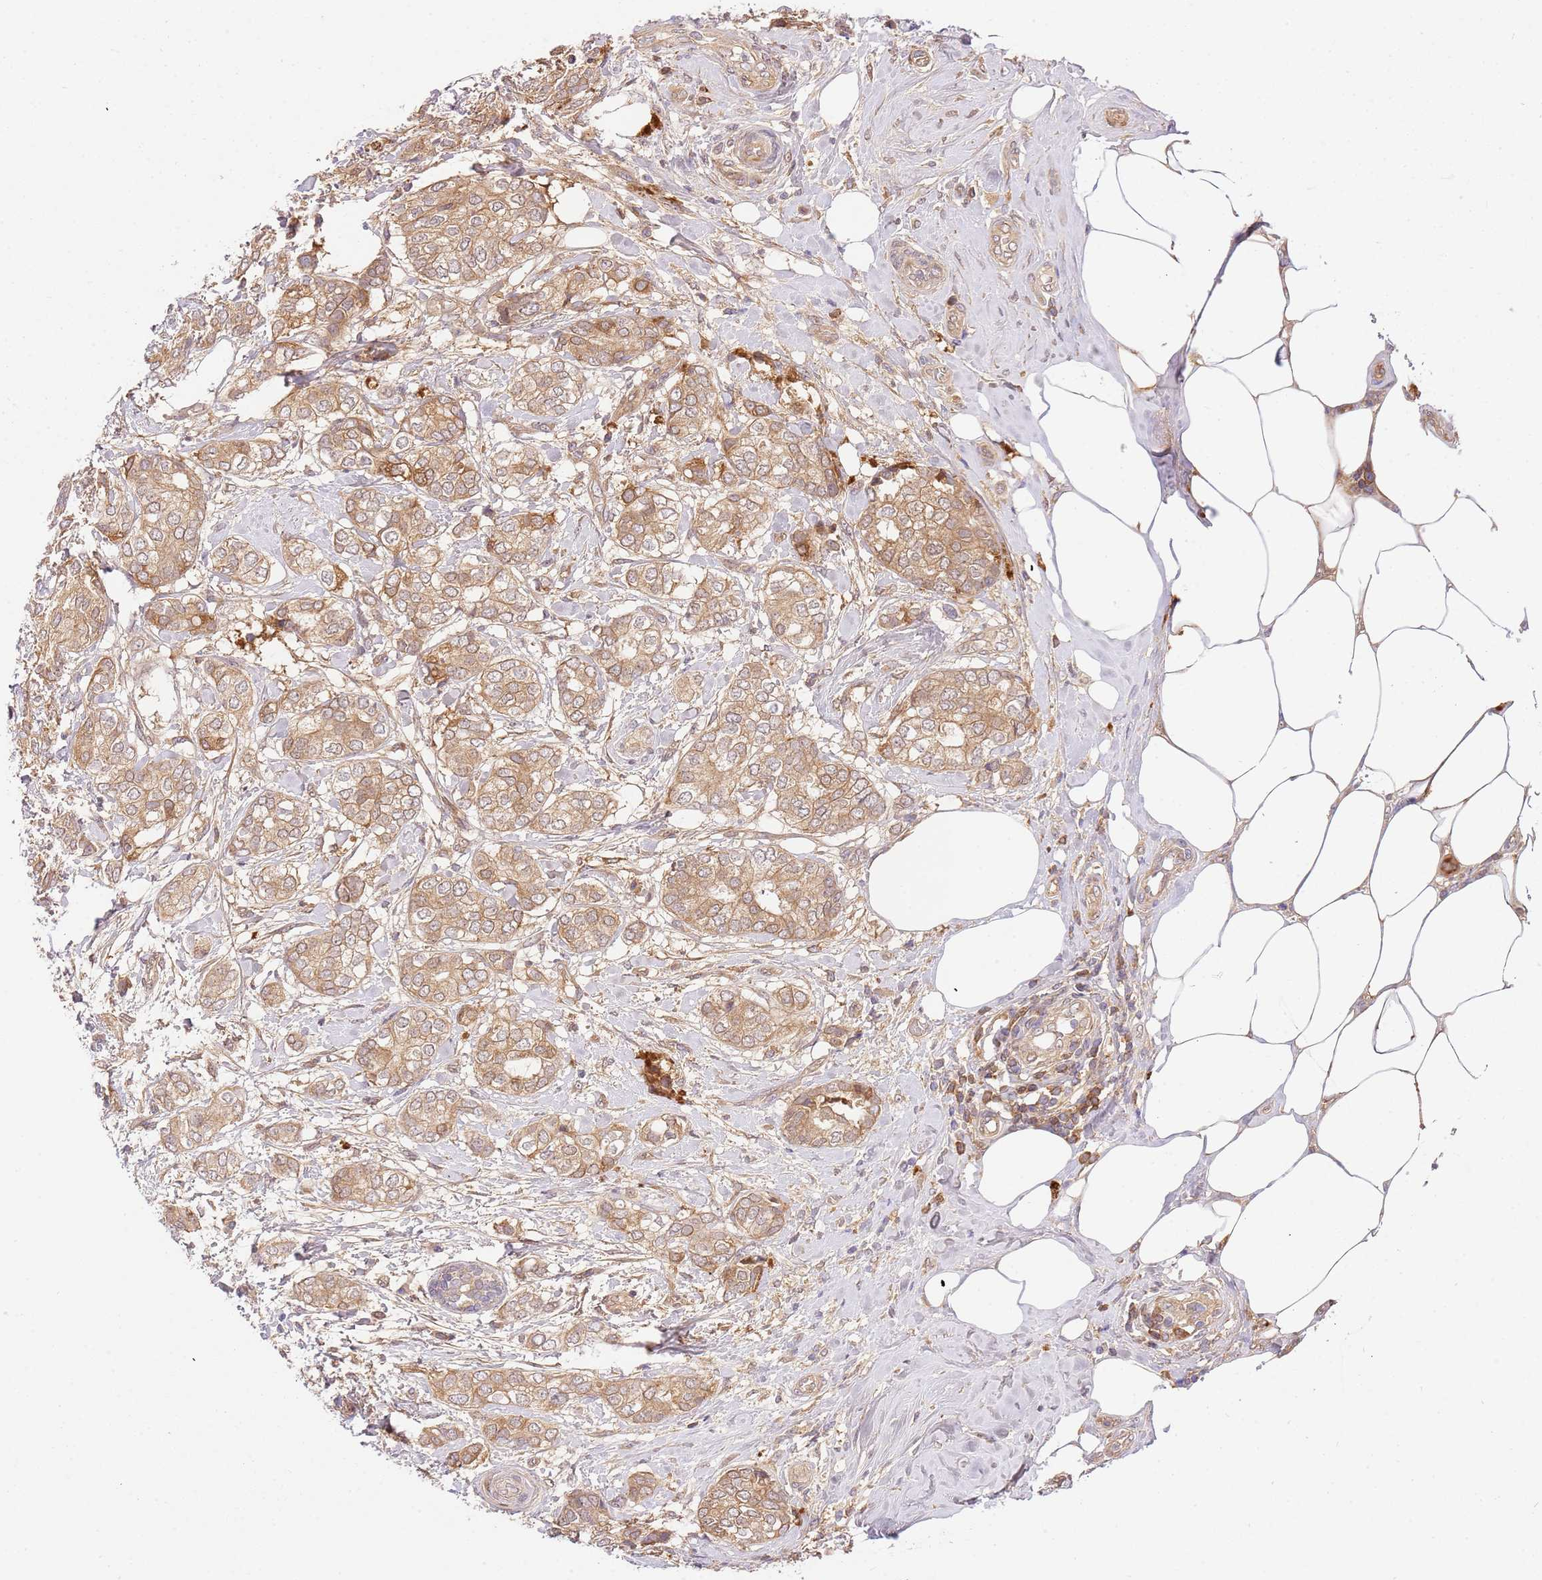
{"staining": {"intensity": "moderate", "quantity": ">75%", "location": "cytoplasmic/membranous"}, "tissue": "breast cancer", "cell_type": "Tumor cells", "image_type": "cancer", "snomed": [{"axis": "morphology", "description": "Duct carcinoma"}, {"axis": "topography", "description": "Breast"}], "caption": "The image displays immunohistochemical staining of infiltrating ductal carcinoma (breast). There is moderate cytoplasmic/membranous staining is appreciated in approximately >75% of tumor cells.", "gene": "C8G", "patient": {"sex": "female", "age": 73}}